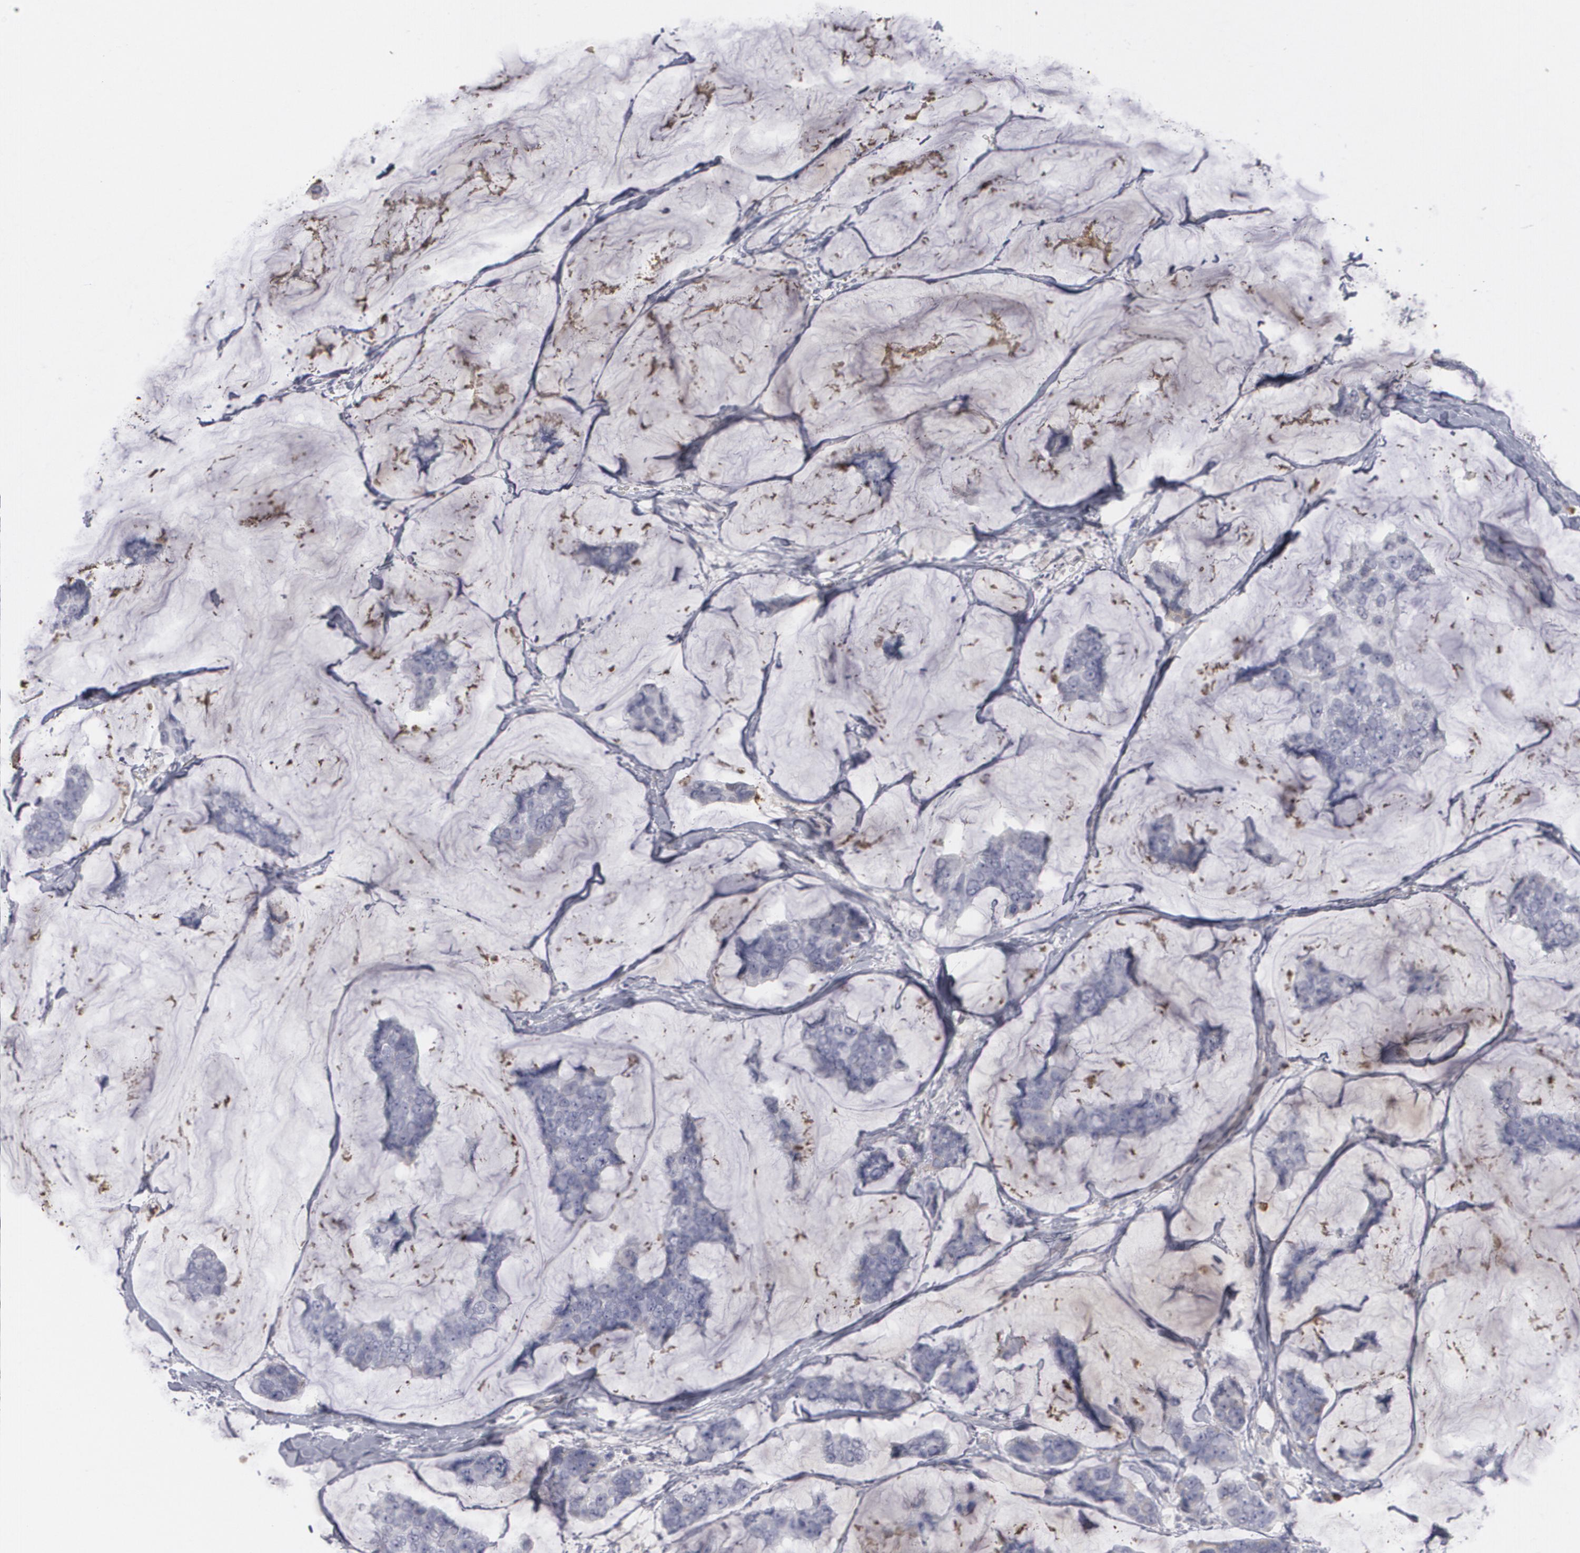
{"staining": {"intensity": "negative", "quantity": "none", "location": "none"}, "tissue": "breast cancer", "cell_type": "Tumor cells", "image_type": "cancer", "snomed": [{"axis": "morphology", "description": "Normal tissue, NOS"}, {"axis": "morphology", "description": "Duct carcinoma"}, {"axis": "topography", "description": "Breast"}], "caption": "Micrograph shows no significant protein expression in tumor cells of breast cancer (infiltrating ductal carcinoma). Nuclei are stained in blue.", "gene": "LRG1", "patient": {"sex": "female", "age": 50}}